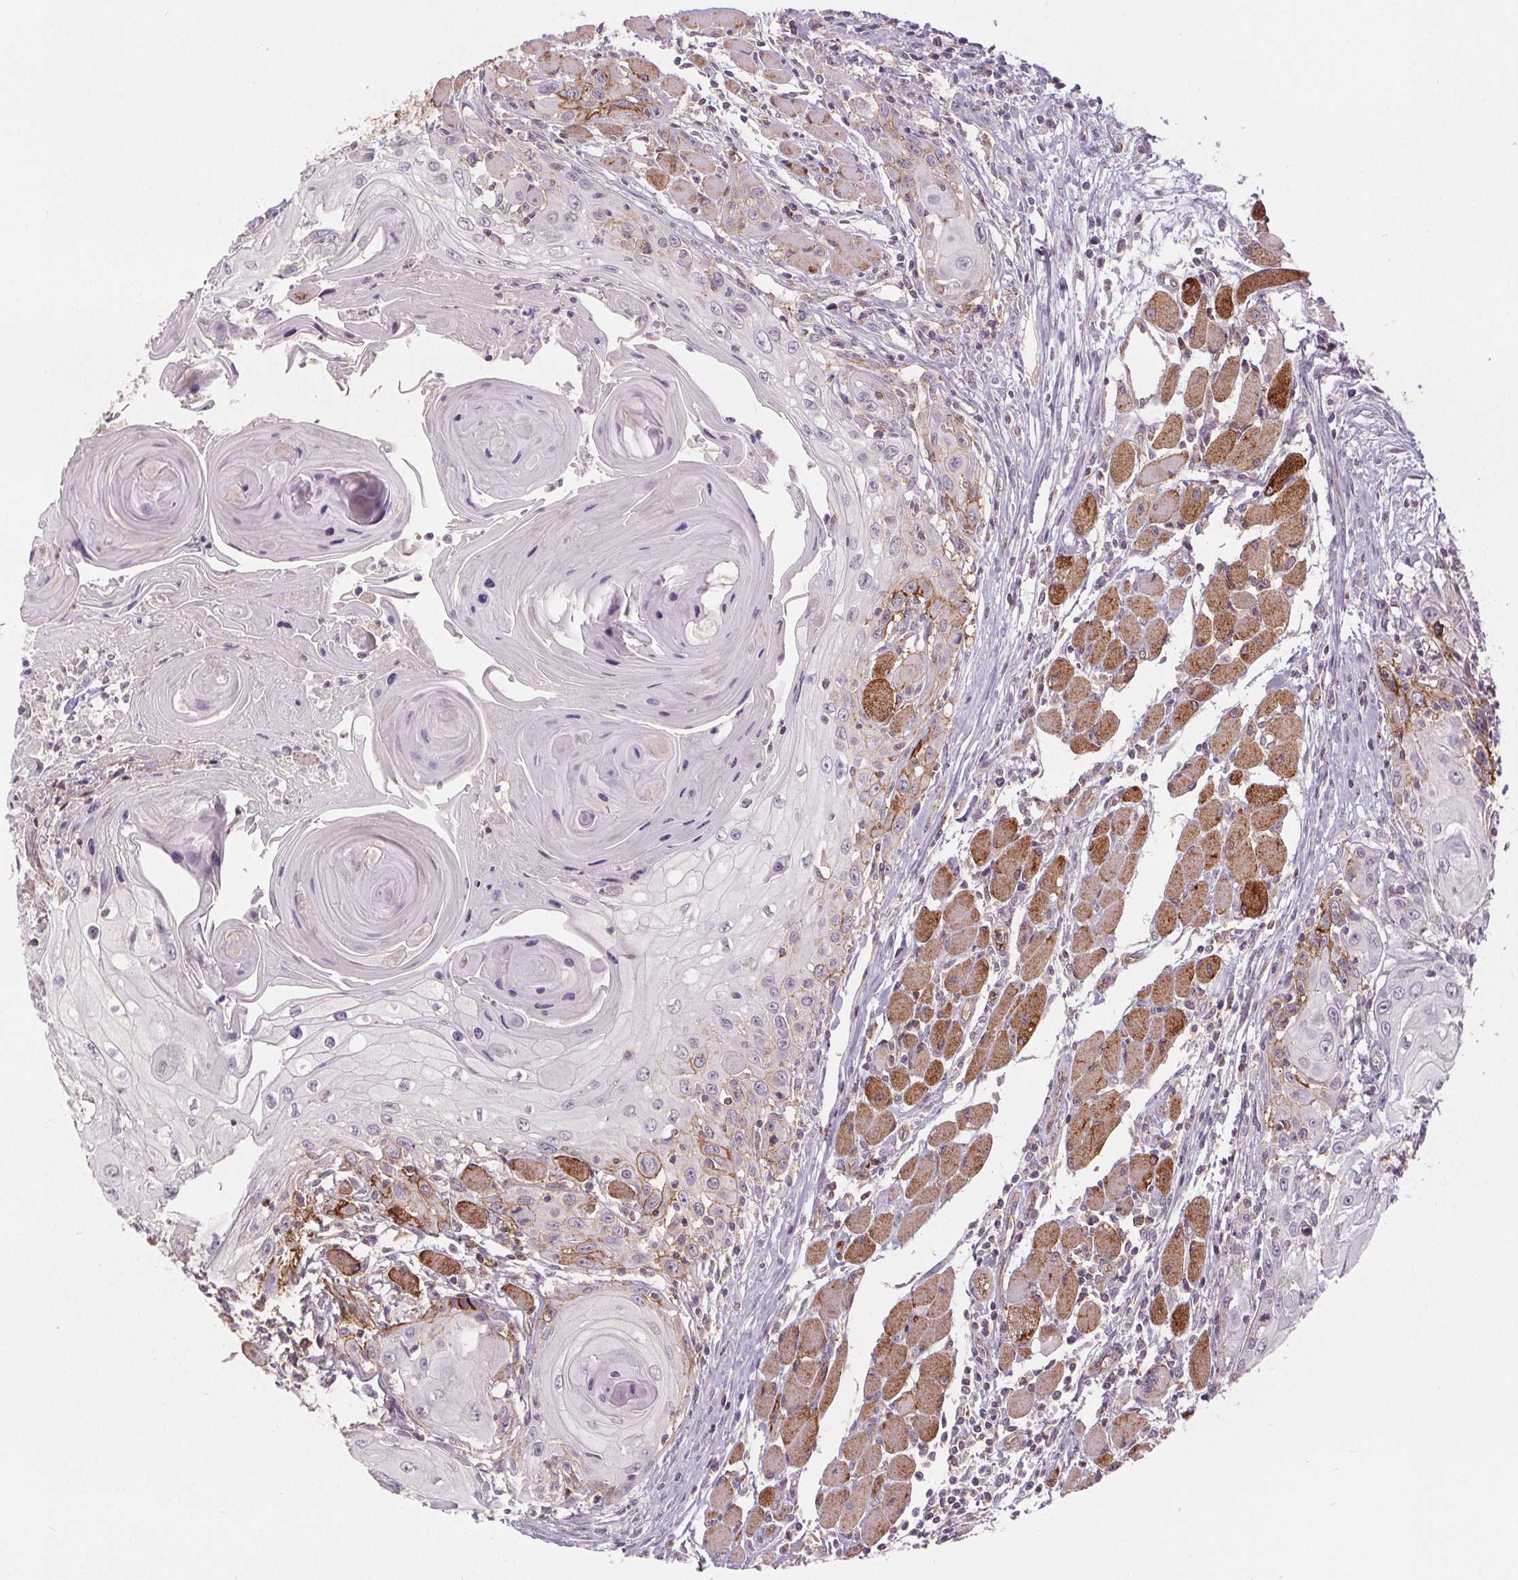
{"staining": {"intensity": "moderate", "quantity": "<25%", "location": "cytoplasmic/membranous"}, "tissue": "head and neck cancer", "cell_type": "Tumor cells", "image_type": "cancer", "snomed": [{"axis": "morphology", "description": "Squamous cell carcinoma, NOS"}, {"axis": "topography", "description": "Head-Neck"}], "caption": "Immunohistochemical staining of head and neck cancer (squamous cell carcinoma) exhibits moderate cytoplasmic/membranous protein staining in approximately <25% of tumor cells. (DAB (3,3'-diaminobenzidine) IHC with brightfield microscopy, high magnification).", "gene": "ATP1A1", "patient": {"sex": "female", "age": 80}}